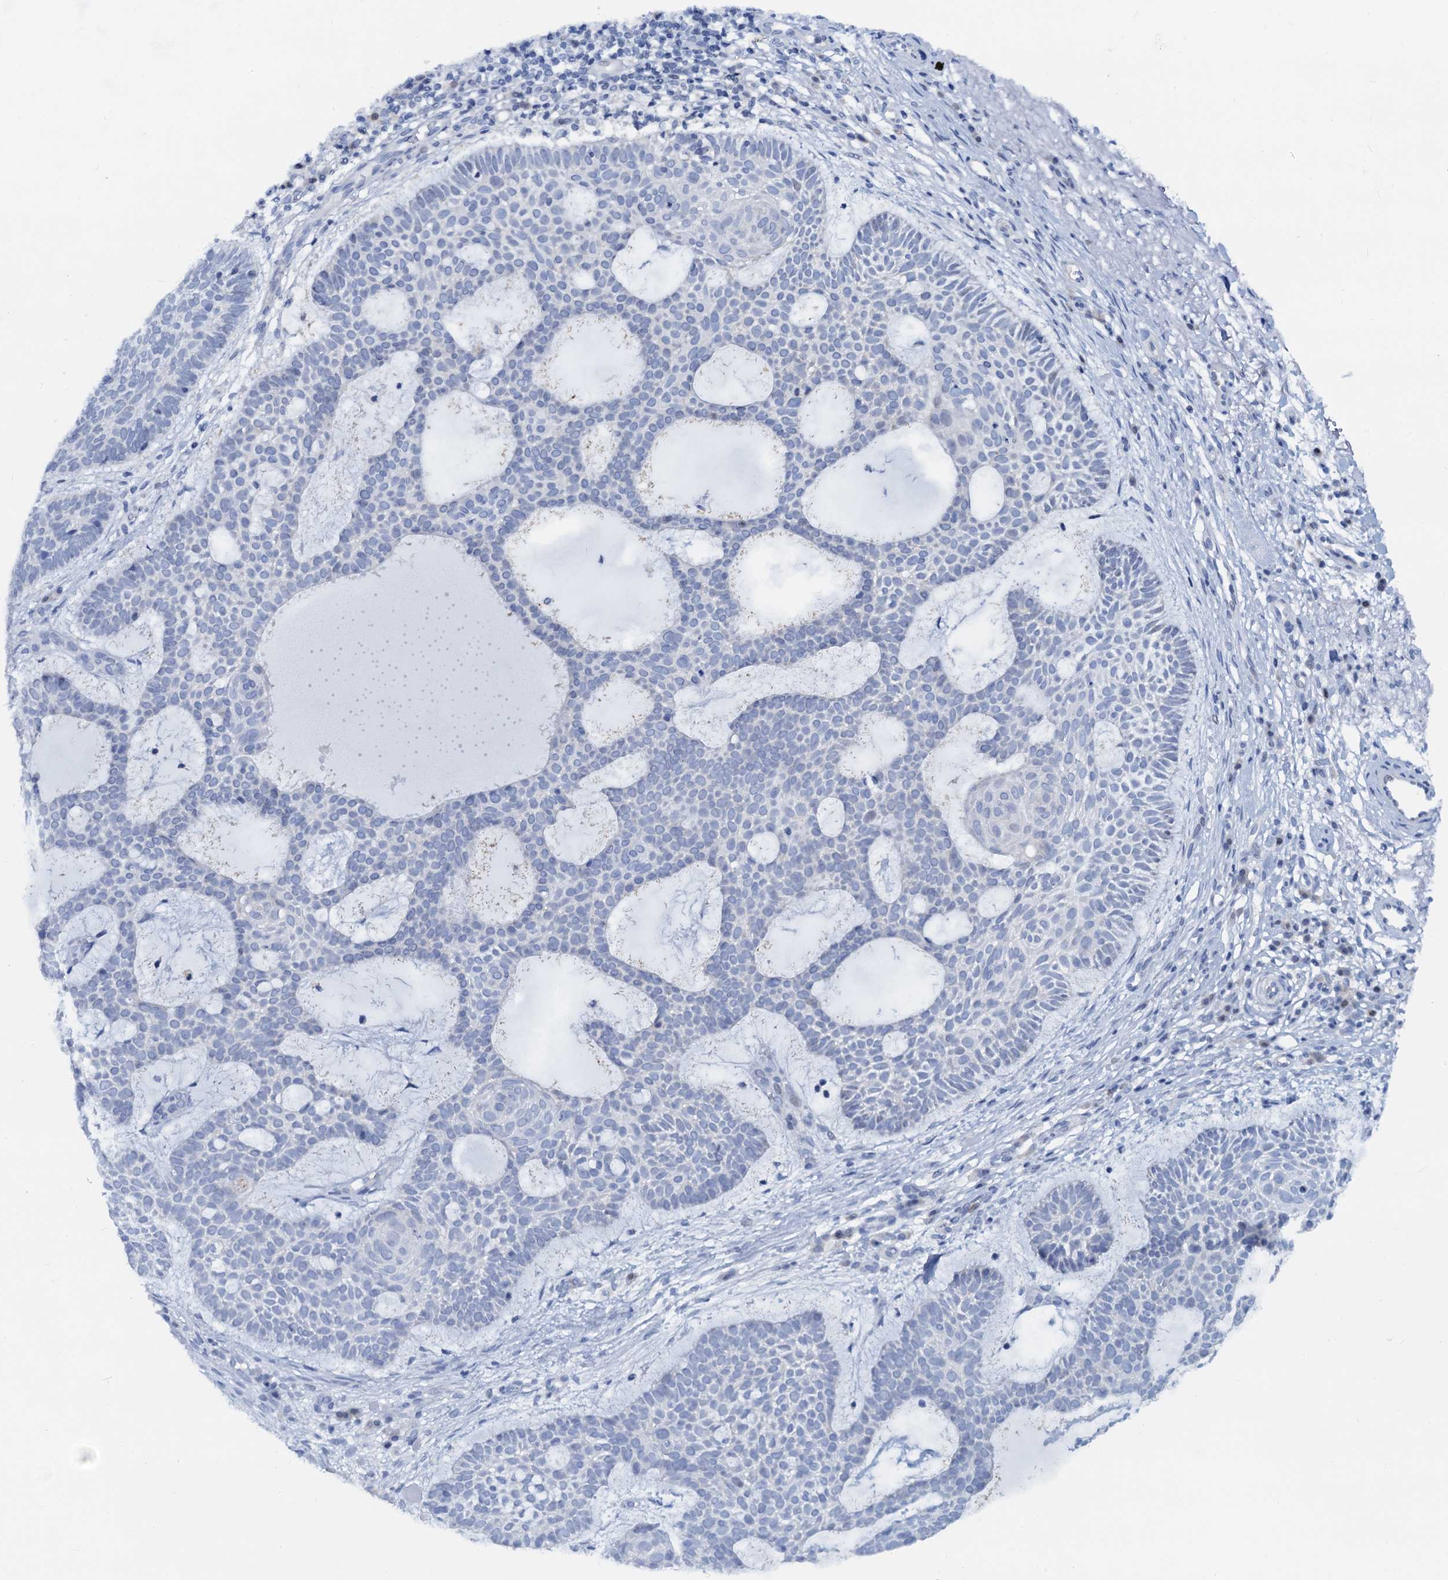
{"staining": {"intensity": "negative", "quantity": "none", "location": "none"}, "tissue": "skin cancer", "cell_type": "Tumor cells", "image_type": "cancer", "snomed": [{"axis": "morphology", "description": "Basal cell carcinoma"}, {"axis": "topography", "description": "Skin"}], "caption": "Immunohistochemical staining of human skin cancer exhibits no significant staining in tumor cells.", "gene": "PTGES3", "patient": {"sex": "male", "age": 85}}